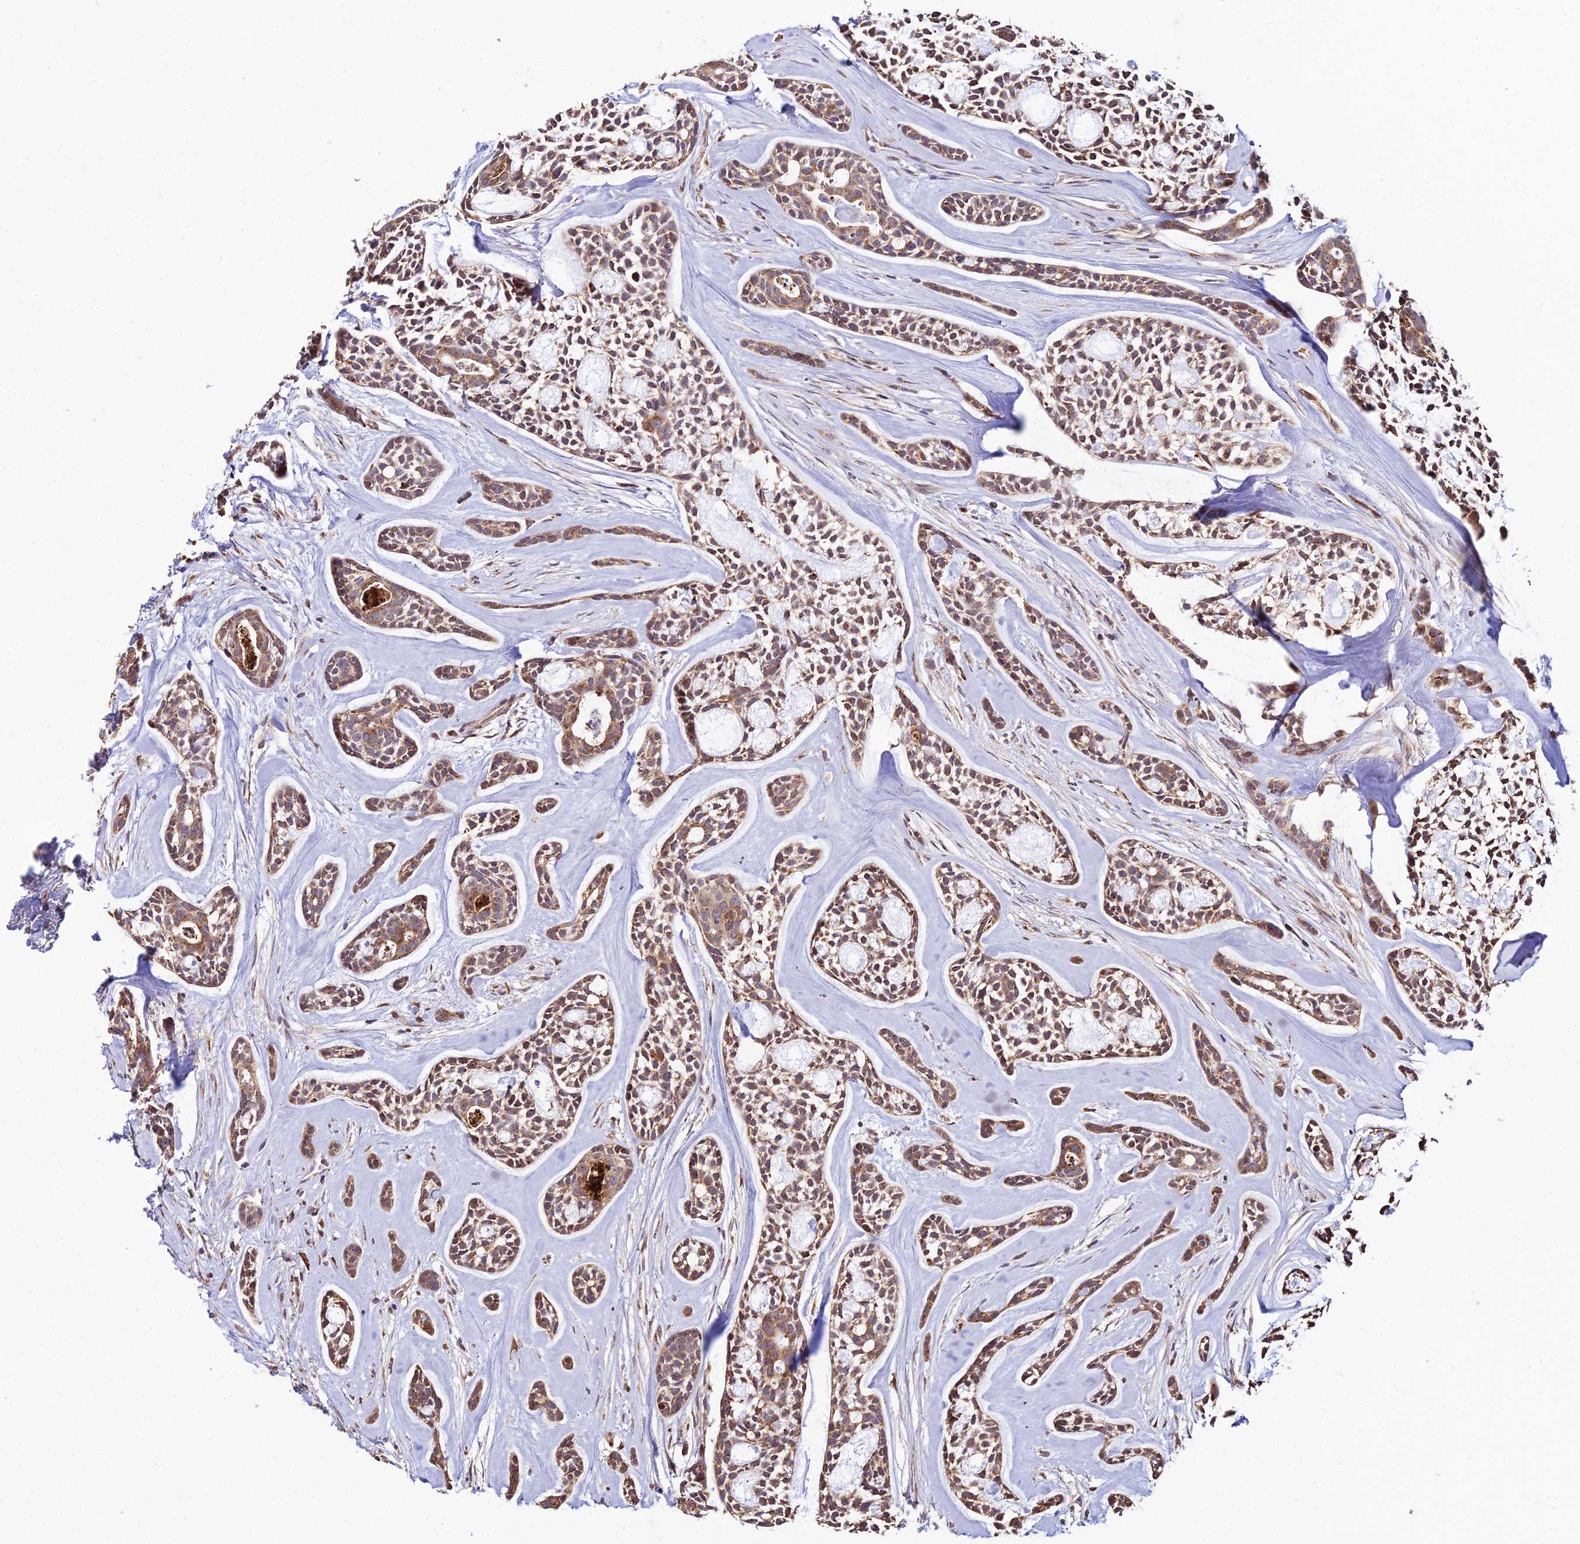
{"staining": {"intensity": "moderate", "quantity": ">75%", "location": "cytoplasmic/membranous"}, "tissue": "head and neck cancer", "cell_type": "Tumor cells", "image_type": "cancer", "snomed": [{"axis": "morphology", "description": "Adenocarcinoma, NOS"}, {"axis": "topography", "description": "Subcutis"}, {"axis": "topography", "description": "Head-Neck"}], "caption": "High-power microscopy captured an immunohistochemistry (IHC) histopathology image of head and neck adenocarcinoma, revealing moderate cytoplasmic/membranous positivity in approximately >75% of tumor cells. (IHC, brightfield microscopy, high magnification).", "gene": "PEX19", "patient": {"sex": "female", "age": 73}}